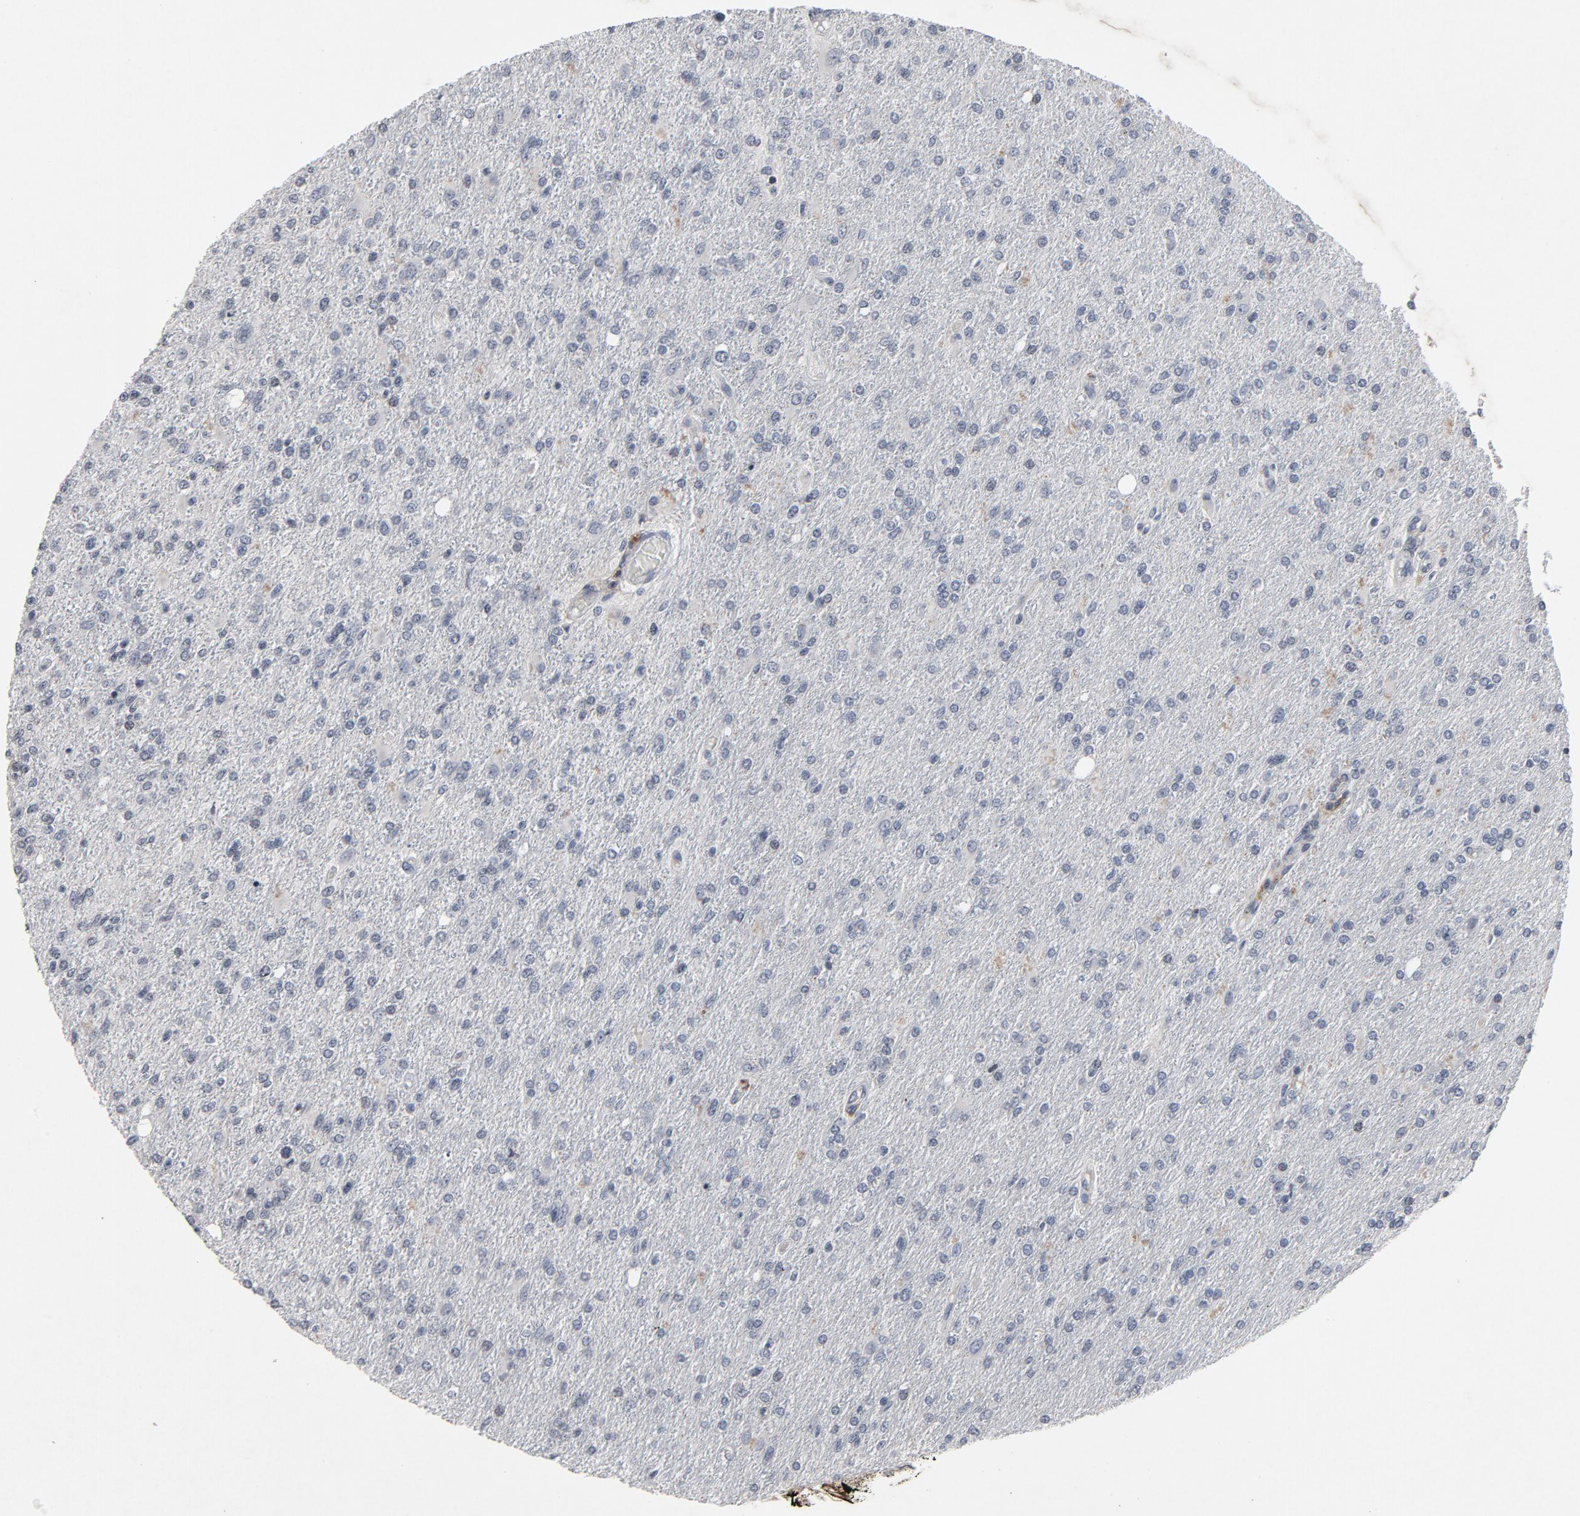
{"staining": {"intensity": "negative", "quantity": "none", "location": "none"}, "tissue": "glioma", "cell_type": "Tumor cells", "image_type": "cancer", "snomed": [{"axis": "morphology", "description": "Glioma, malignant, High grade"}, {"axis": "topography", "description": "Cerebral cortex"}], "caption": "A high-resolution micrograph shows immunohistochemistry (IHC) staining of glioma, which shows no significant staining in tumor cells.", "gene": "TCL1A", "patient": {"sex": "male", "age": 76}}